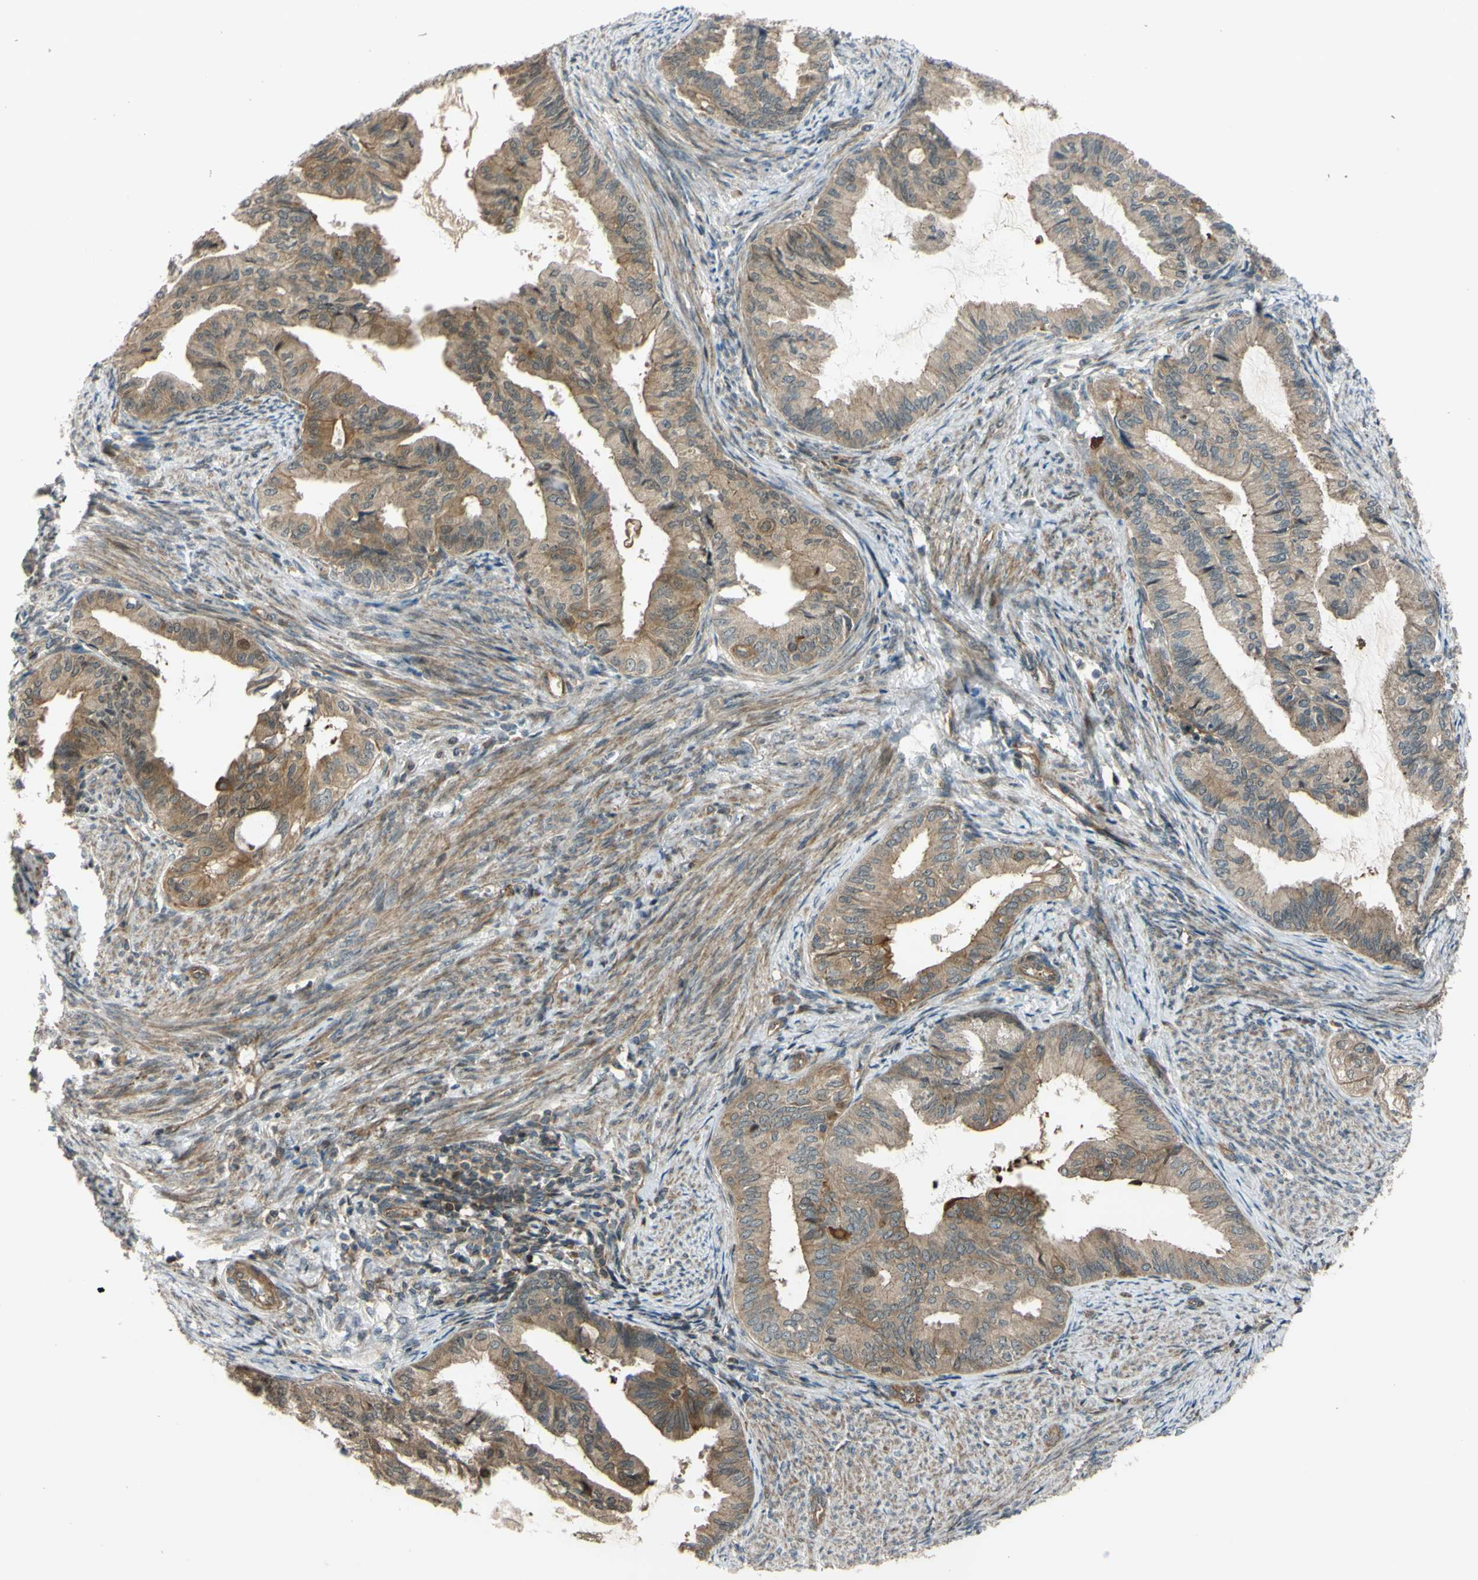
{"staining": {"intensity": "moderate", "quantity": ">75%", "location": "cytoplasmic/membranous"}, "tissue": "endometrial cancer", "cell_type": "Tumor cells", "image_type": "cancer", "snomed": [{"axis": "morphology", "description": "Adenocarcinoma, NOS"}, {"axis": "topography", "description": "Endometrium"}], "caption": "This is a histology image of immunohistochemistry (IHC) staining of endometrial cancer, which shows moderate positivity in the cytoplasmic/membranous of tumor cells.", "gene": "FLII", "patient": {"sex": "female", "age": 86}}